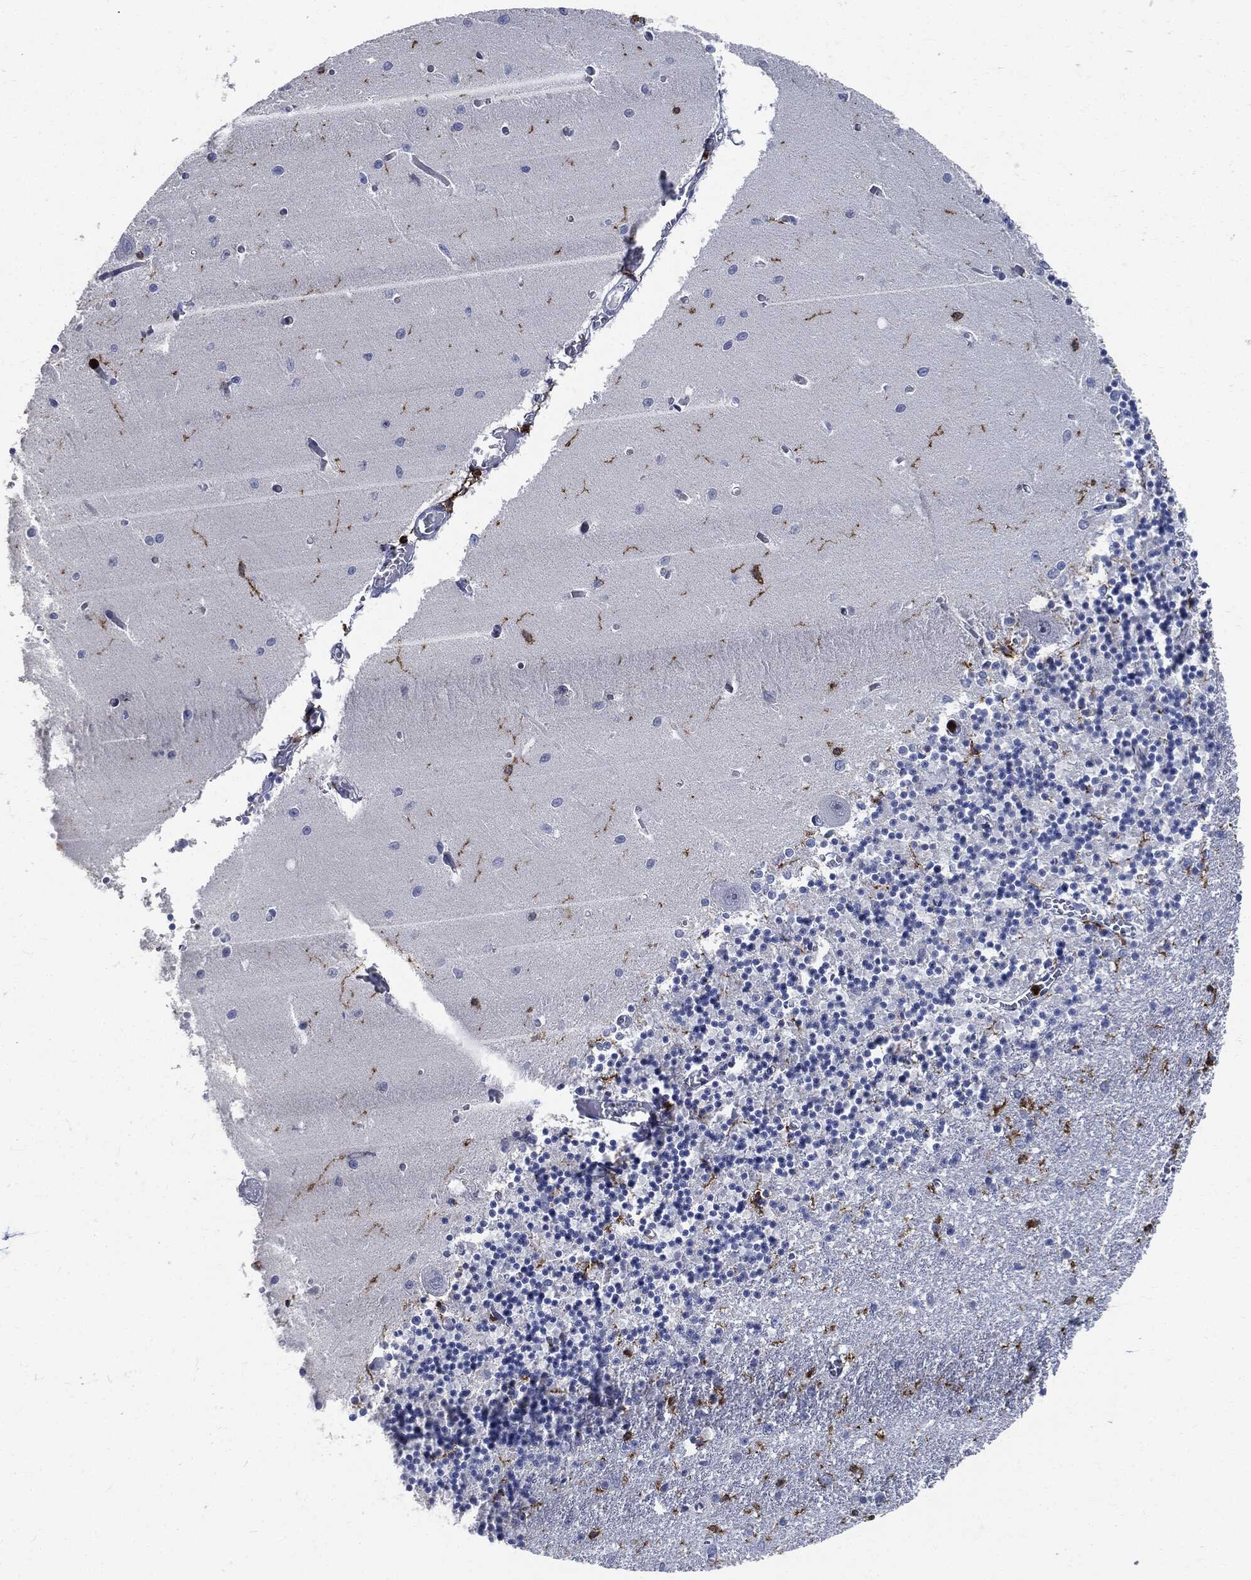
{"staining": {"intensity": "negative", "quantity": "none", "location": "none"}, "tissue": "cerebellum", "cell_type": "Cells in granular layer", "image_type": "normal", "snomed": [{"axis": "morphology", "description": "Normal tissue, NOS"}, {"axis": "topography", "description": "Cerebellum"}], "caption": "IHC histopathology image of unremarkable cerebellum stained for a protein (brown), which reveals no staining in cells in granular layer.", "gene": "PTPRC", "patient": {"sex": "female", "age": 64}}